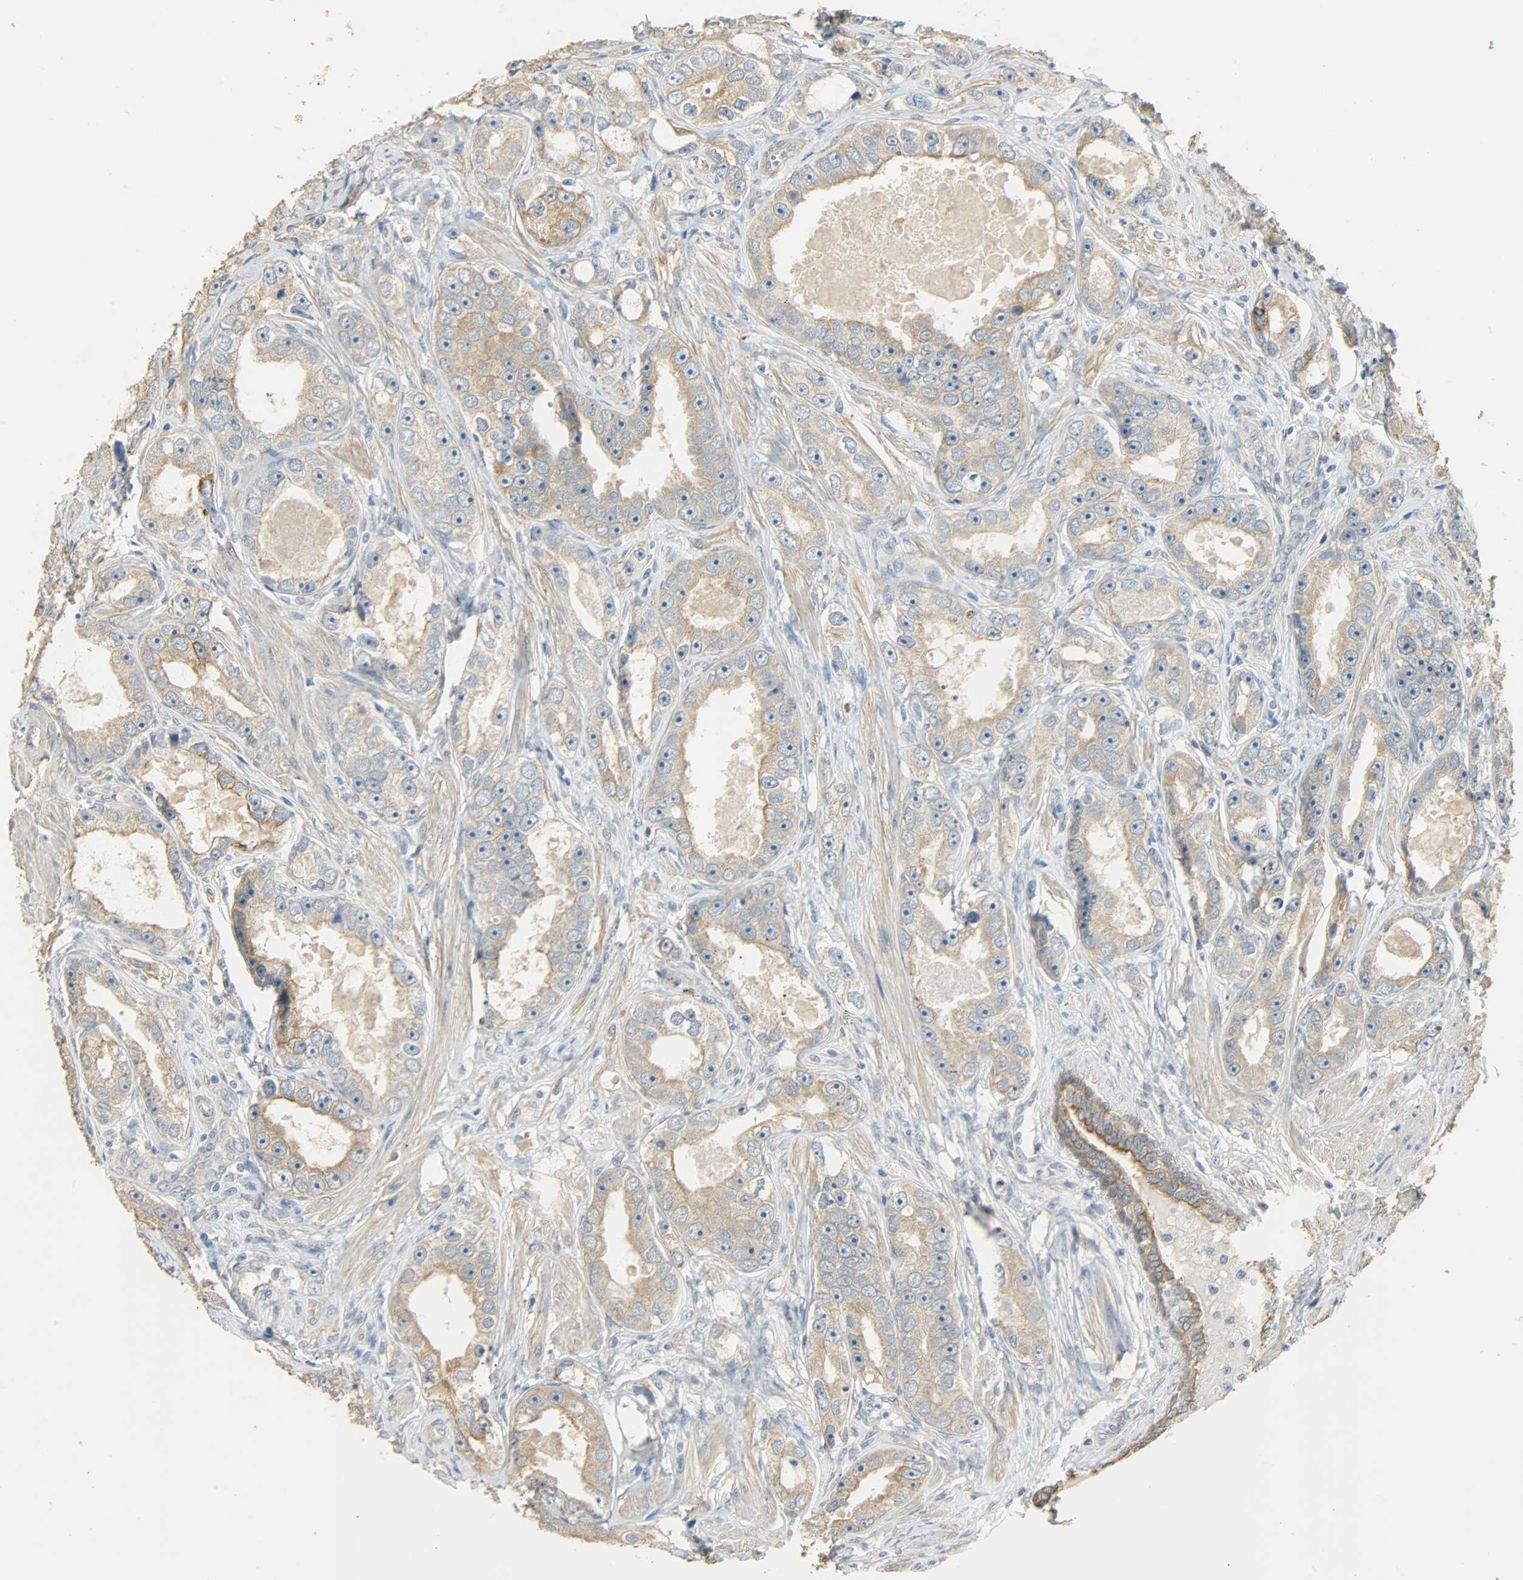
{"staining": {"intensity": "moderate", "quantity": ">75%", "location": "cytoplasmic/membranous"}, "tissue": "prostate cancer", "cell_type": "Tumor cells", "image_type": "cancer", "snomed": [{"axis": "morphology", "description": "Adenocarcinoma, High grade"}, {"axis": "topography", "description": "Prostate"}], "caption": "A brown stain shows moderate cytoplasmic/membranous staining of a protein in human prostate high-grade adenocarcinoma tumor cells. (Brightfield microscopy of DAB IHC at high magnification).", "gene": "USP13", "patient": {"sex": "male", "age": 63}}